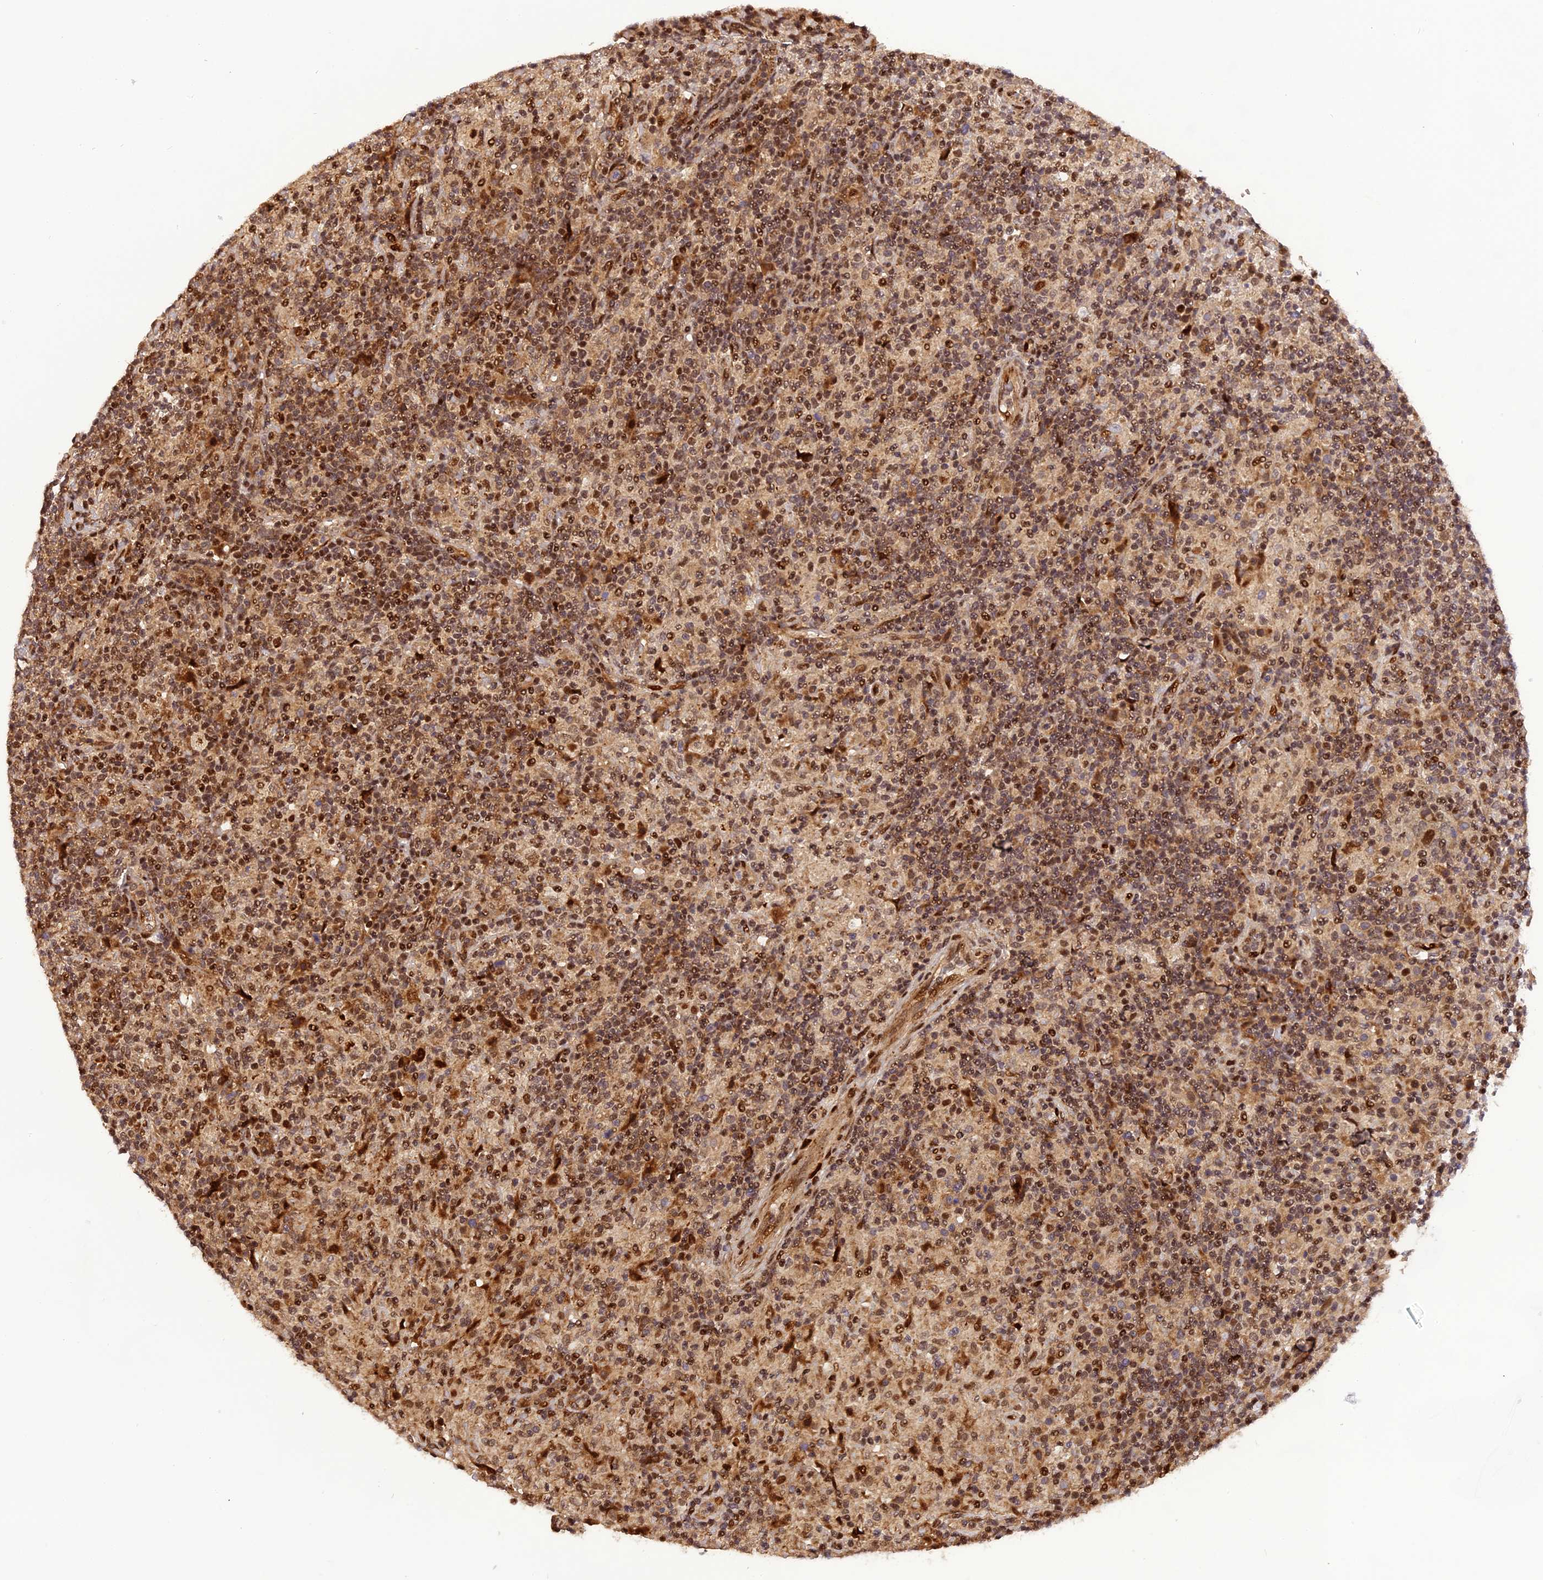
{"staining": {"intensity": "moderate", "quantity": "25%-75%", "location": "nuclear"}, "tissue": "lymphoma", "cell_type": "Tumor cells", "image_type": "cancer", "snomed": [{"axis": "morphology", "description": "Hodgkin's disease, NOS"}, {"axis": "topography", "description": "Lymph node"}], "caption": "Moderate nuclear protein expression is seen in approximately 25%-75% of tumor cells in lymphoma.", "gene": "MICALL1", "patient": {"sex": "male", "age": 70}}